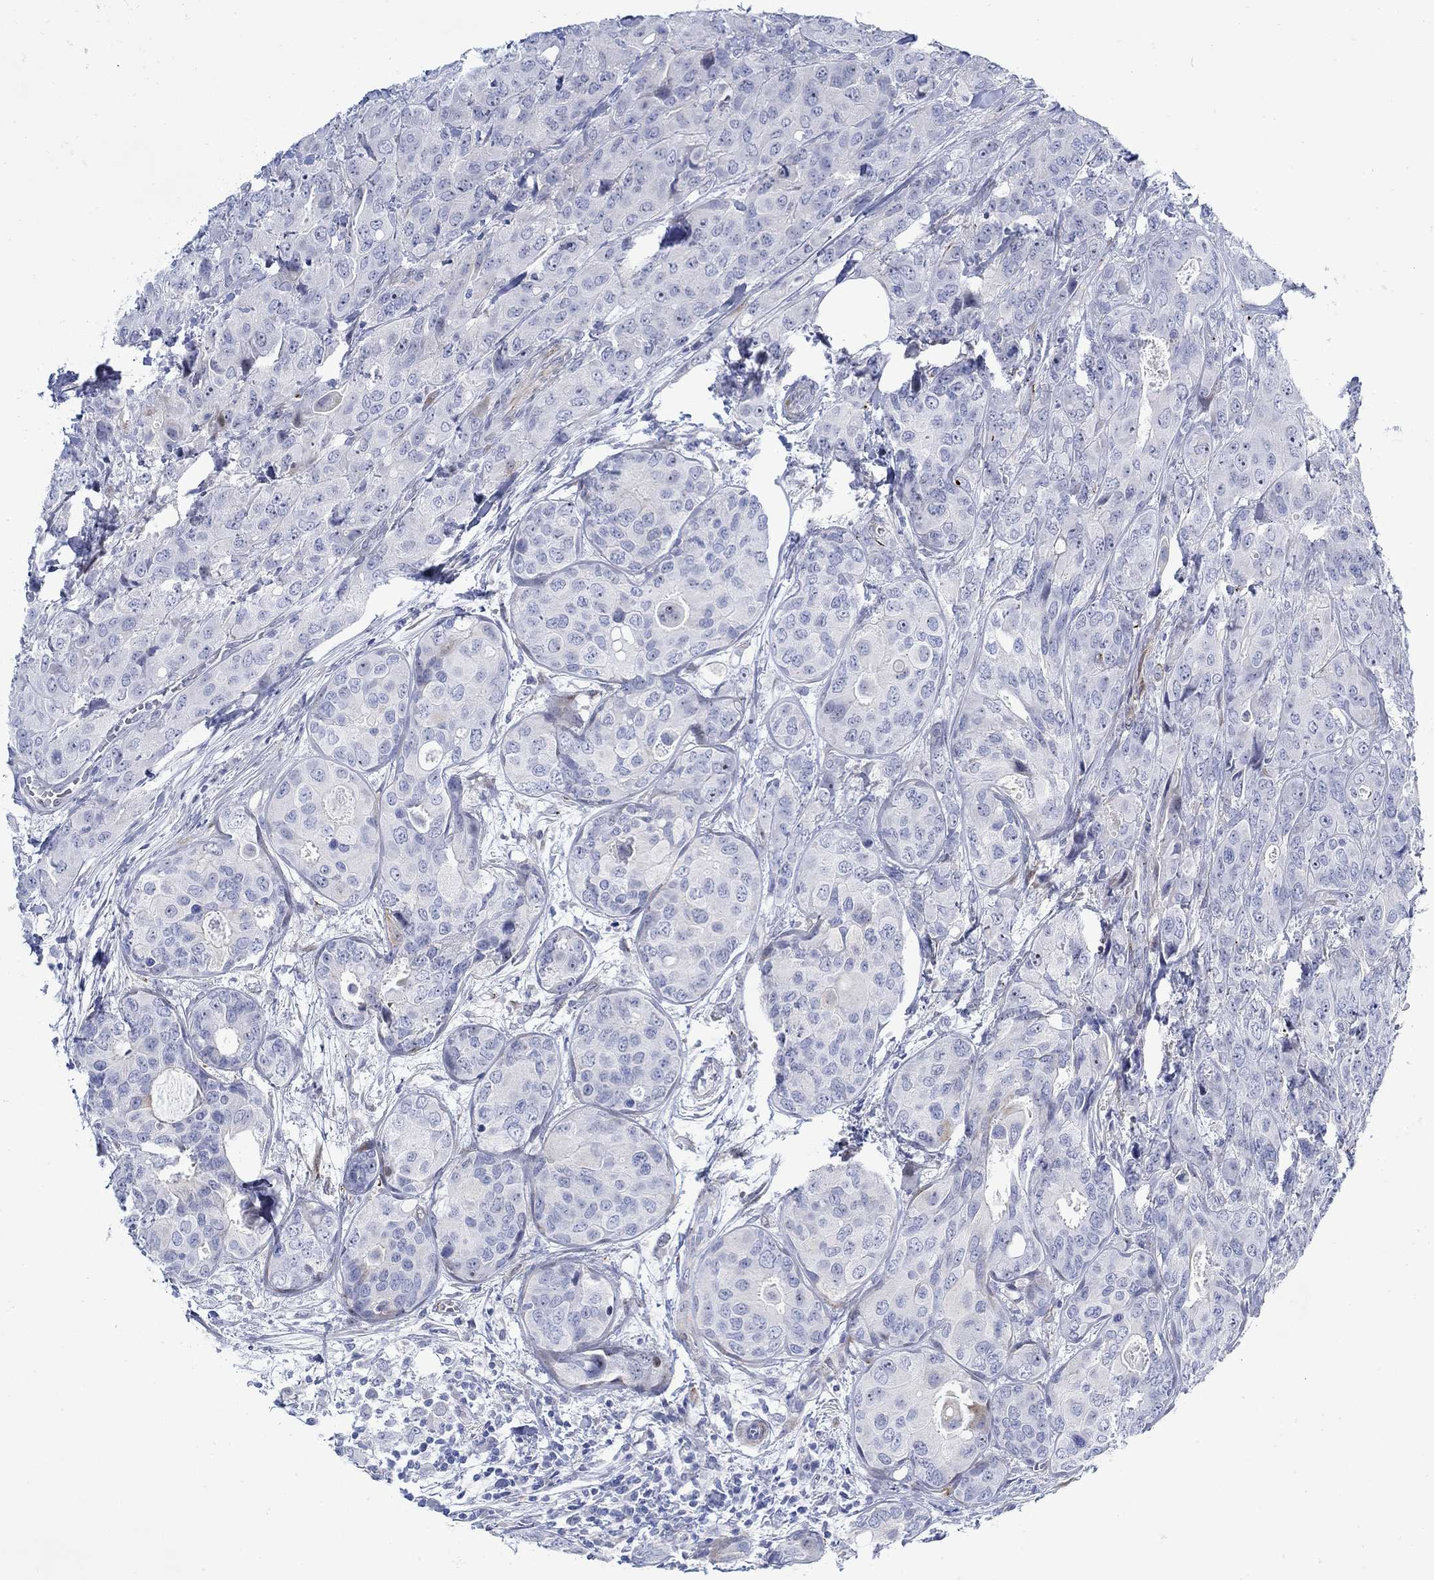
{"staining": {"intensity": "negative", "quantity": "none", "location": "none"}, "tissue": "breast cancer", "cell_type": "Tumor cells", "image_type": "cancer", "snomed": [{"axis": "morphology", "description": "Duct carcinoma"}, {"axis": "topography", "description": "Breast"}], "caption": "A high-resolution image shows immunohistochemistry (IHC) staining of breast cancer (intraductal carcinoma), which shows no significant positivity in tumor cells. (Brightfield microscopy of DAB (3,3'-diaminobenzidine) immunohistochemistry (IHC) at high magnification).", "gene": "KSR2", "patient": {"sex": "female", "age": 43}}